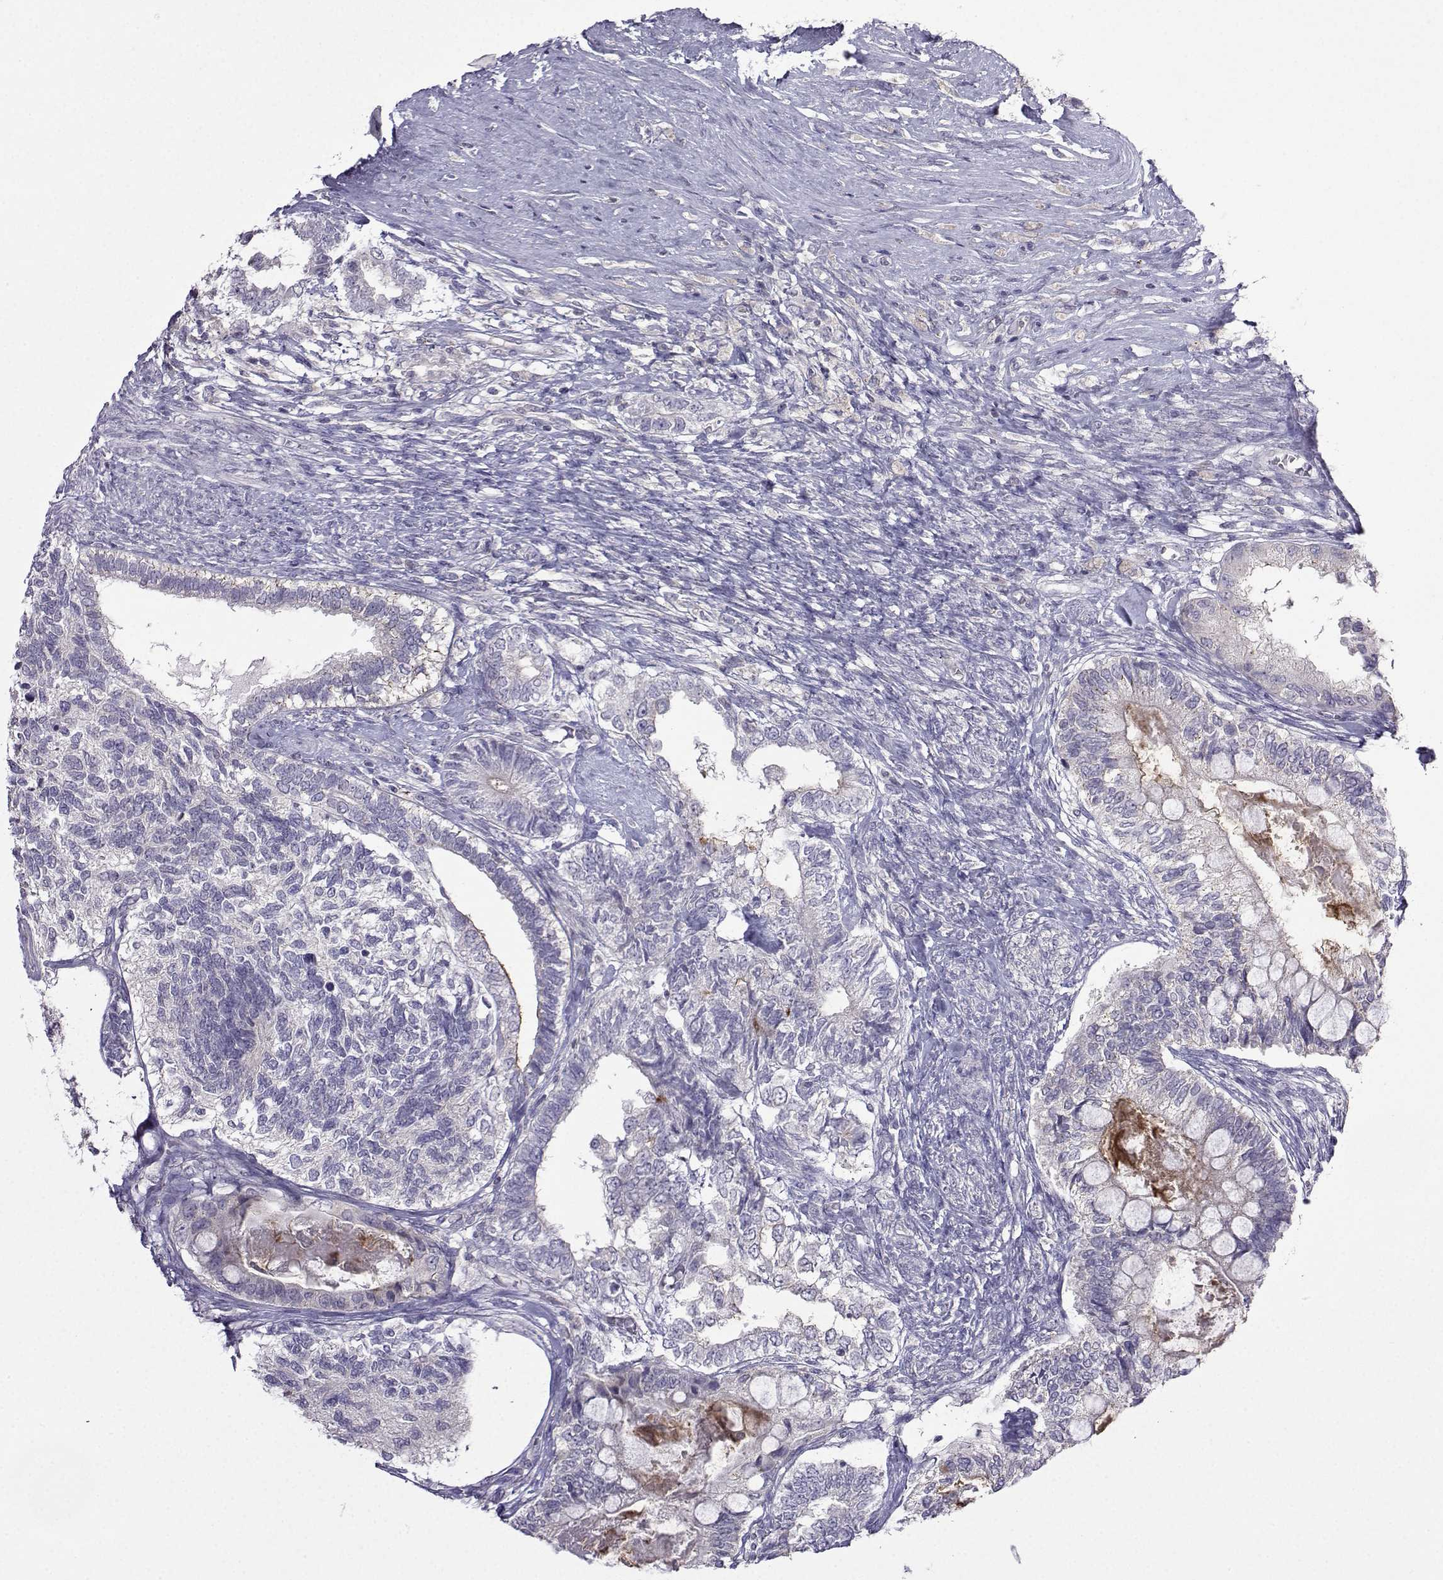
{"staining": {"intensity": "weak", "quantity": "<25%", "location": "cytoplasmic/membranous"}, "tissue": "testis cancer", "cell_type": "Tumor cells", "image_type": "cancer", "snomed": [{"axis": "morphology", "description": "Seminoma, NOS"}, {"axis": "morphology", "description": "Carcinoma, Embryonal, NOS"}, {"axis": "topography", "description": "Testis"}], "caption": "Micrograph shows no protein staining in tumor cells of testis seminoma tissue.", "gene": "FCAMR", "patient": {"sex": "male", "age": 41}}